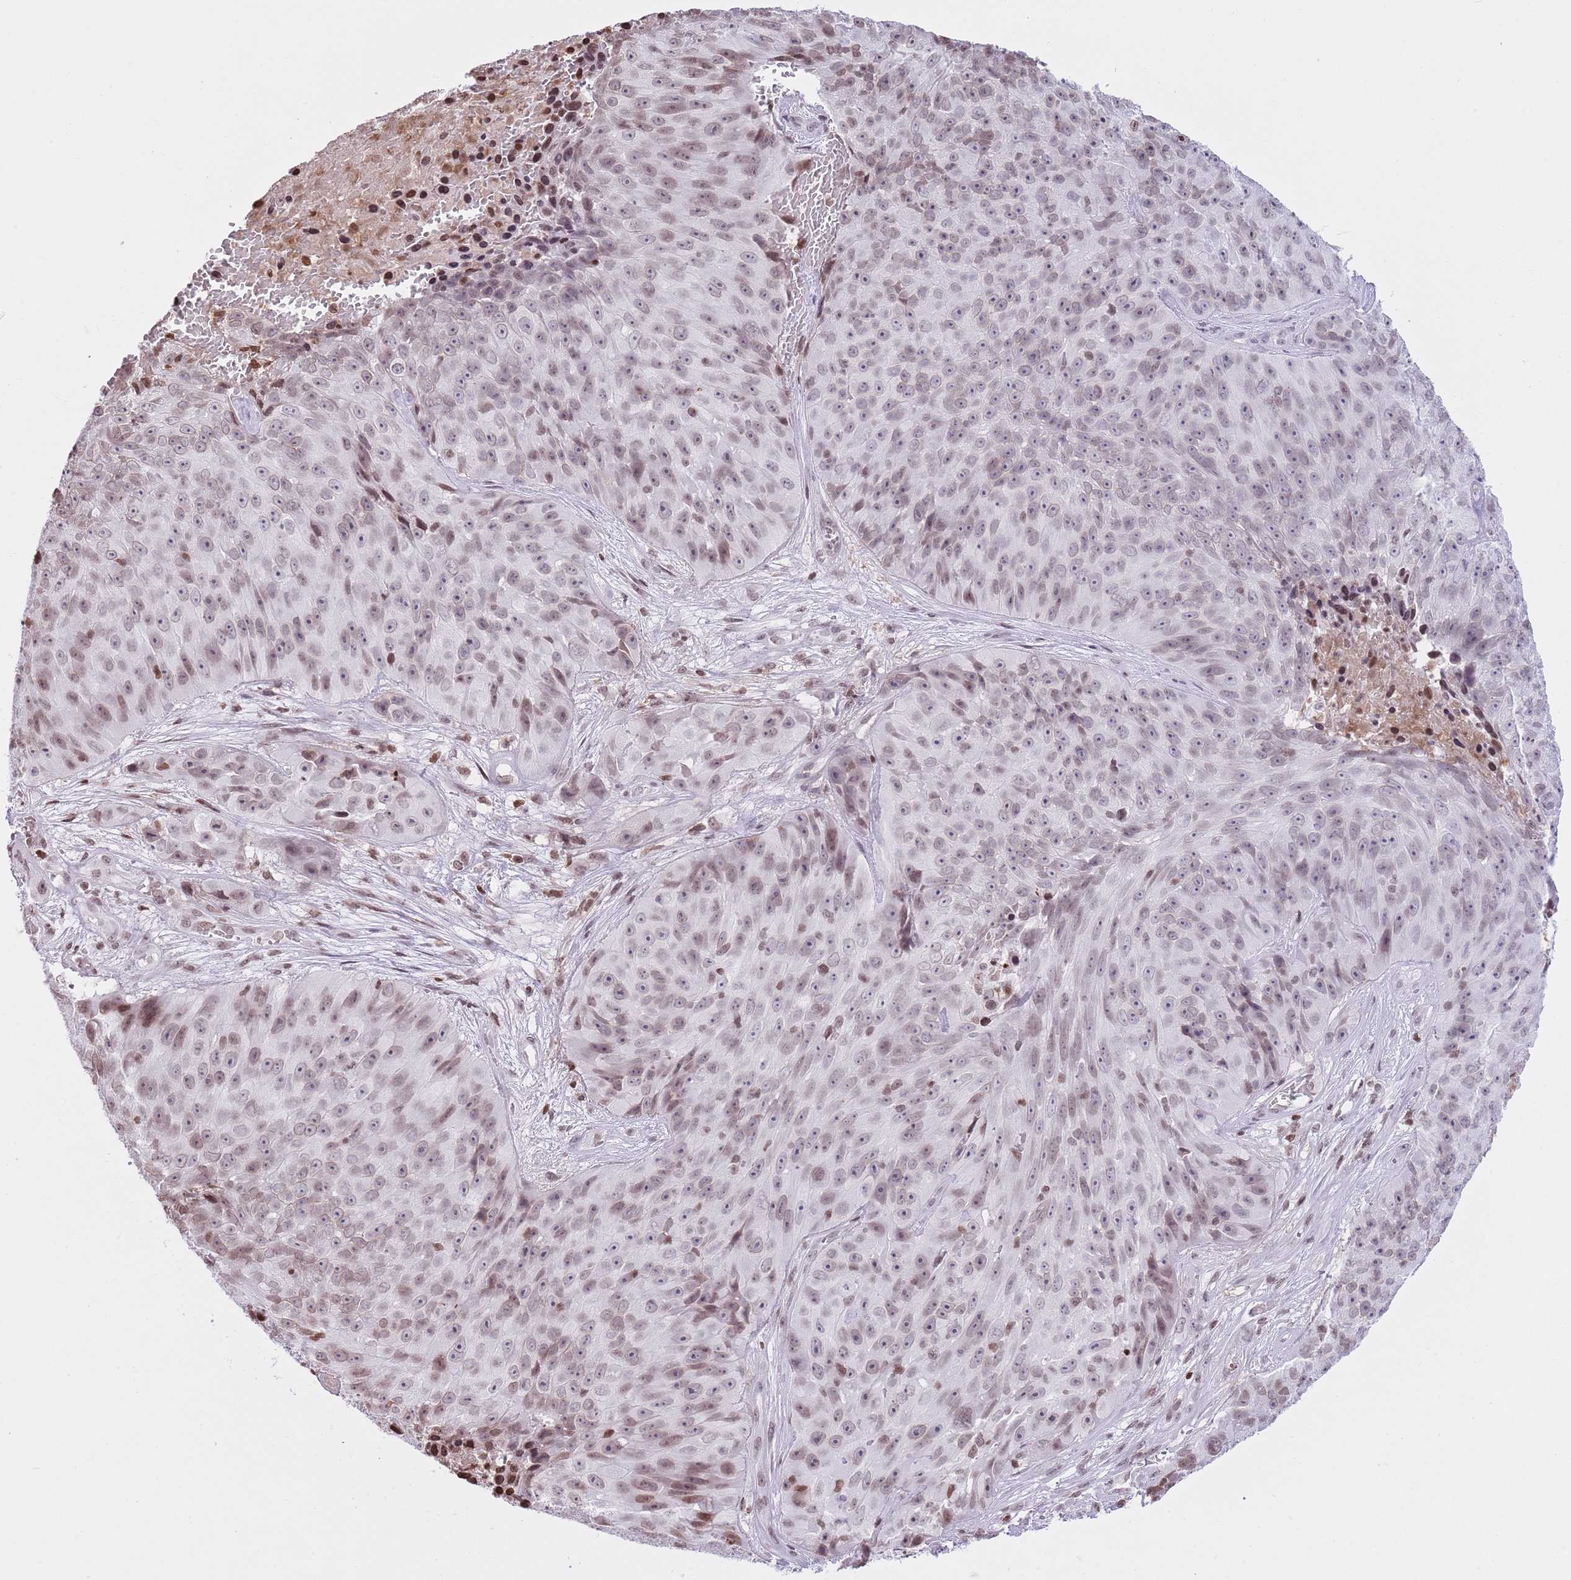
{"staining": {"intensity": "weak", "quantity": ">75%", "location": "nuclear"}, "tissue": "skin cancer", "cell_type": "Tumor cells", "image_type": "cancer", "snomed": [{"axis": "morphology", "description": "Squamous cell carcinoma, NOS"}, {"axis": "topography", "description": "Skin"}], "caption": "DAB (3,3'-diaminobenzidine) immunohistochemical staining of skin cancer demonstrates weak nuclear protein expression in about >75% of tumor cells. The protein is stained brown, and the nuclei are stained in blue (DAB (3,3'-diaminobenzidine) IHC with brightfield microscopy, high magnification).", "gene": "KPNA3", "patient": {"sex": "female", "age": 87}}